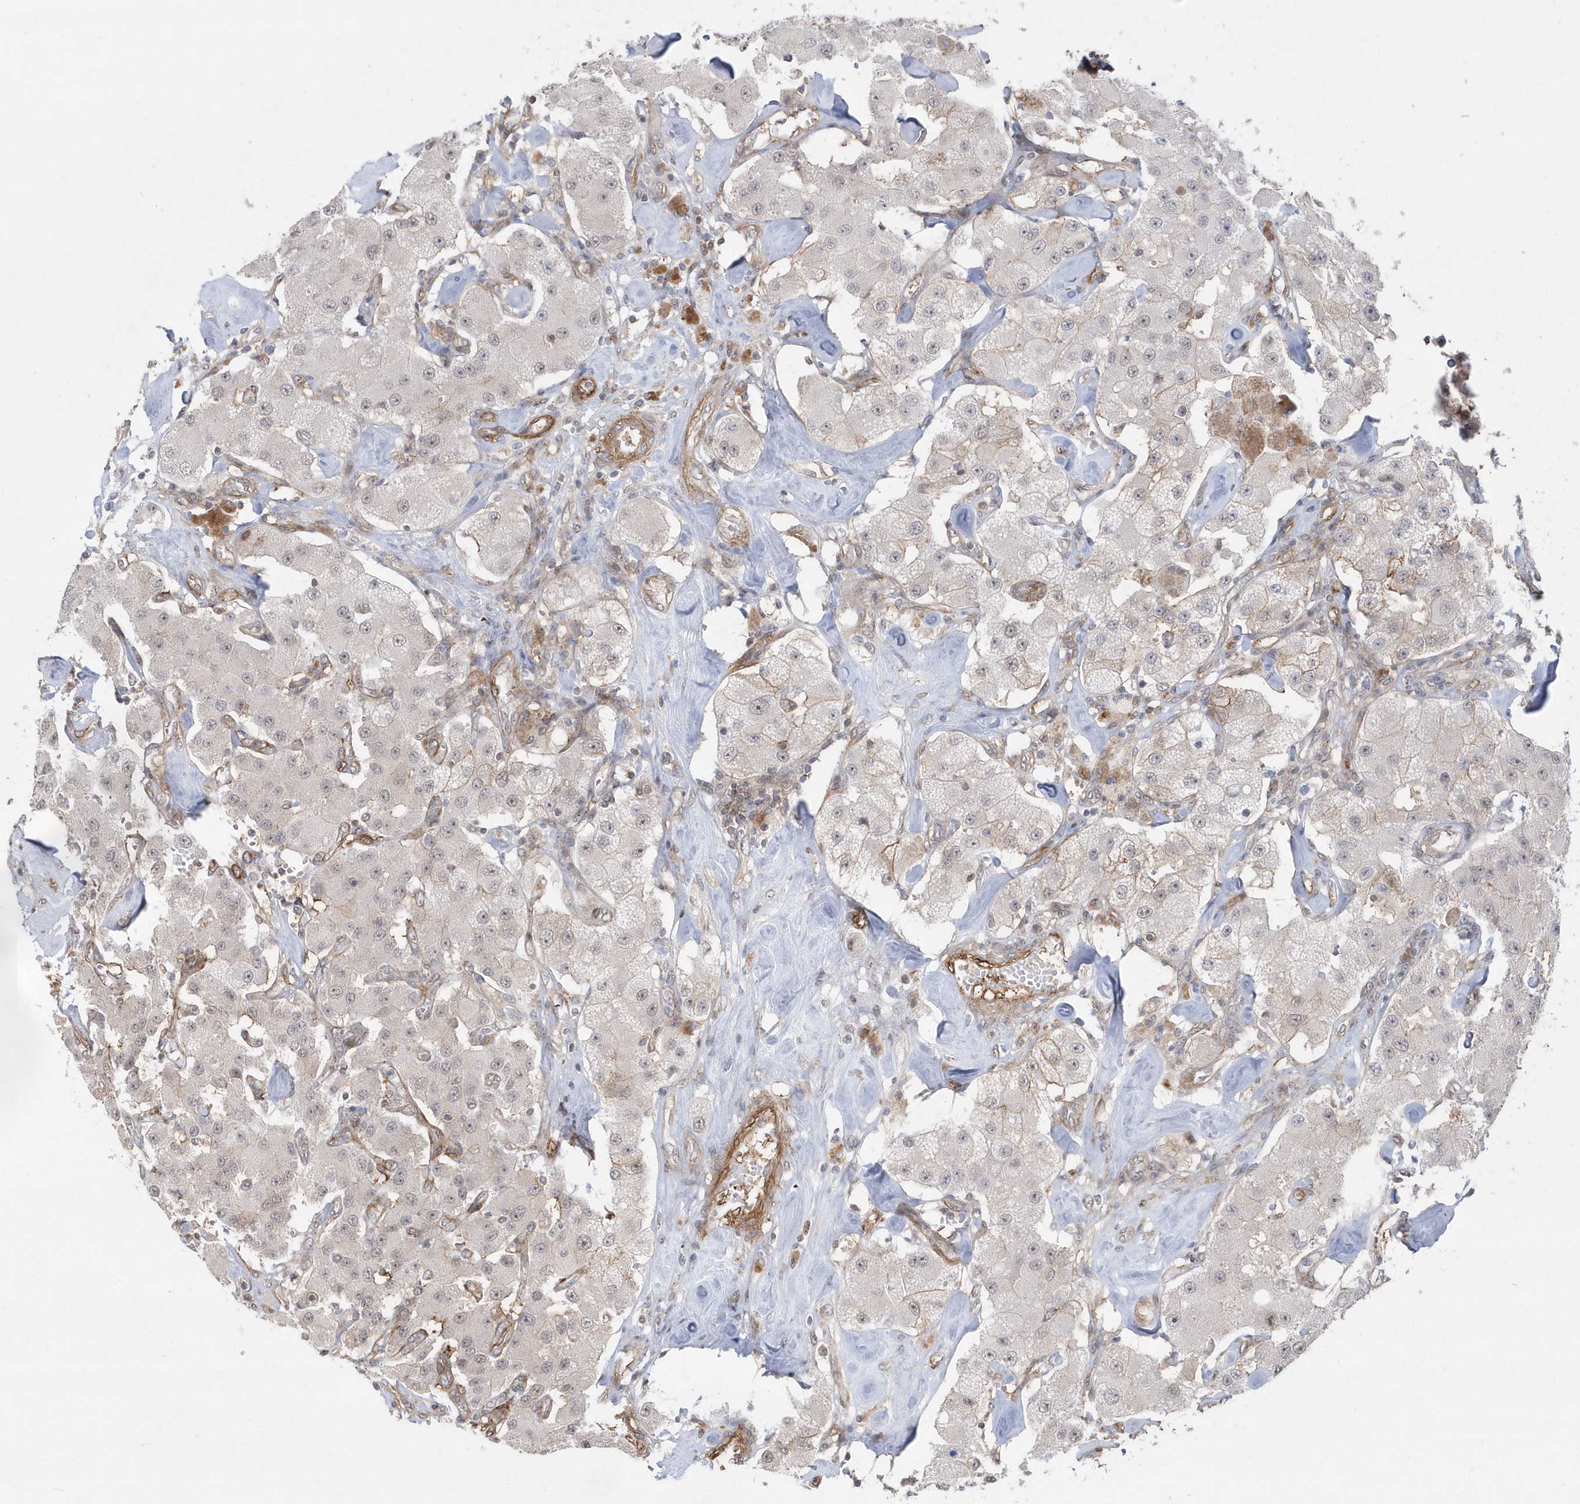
{"staining": {"intensity": "negative", "quantity": "none", "location": "none"}, "tissue": "carcinoid", "cell_type": "Tumor cells", "image_type": "cancer", "snomed": [{"axis": "morphology", "description": "Carcinoid, malignant, NOS"}, {"axis": "topography", "description": "Pancreas"}], "caption": "Immunohistochemistry (IHC) micrograph of neoplastic tissue: carcinoid stained with DAB shows no significant protein positivity in tumor cells. (DAB immunohistochemistry visualized using brightfield microscopy, high magnification).", "gene": "CRIP3", "patient": {"sex": "male", "age": 41}}